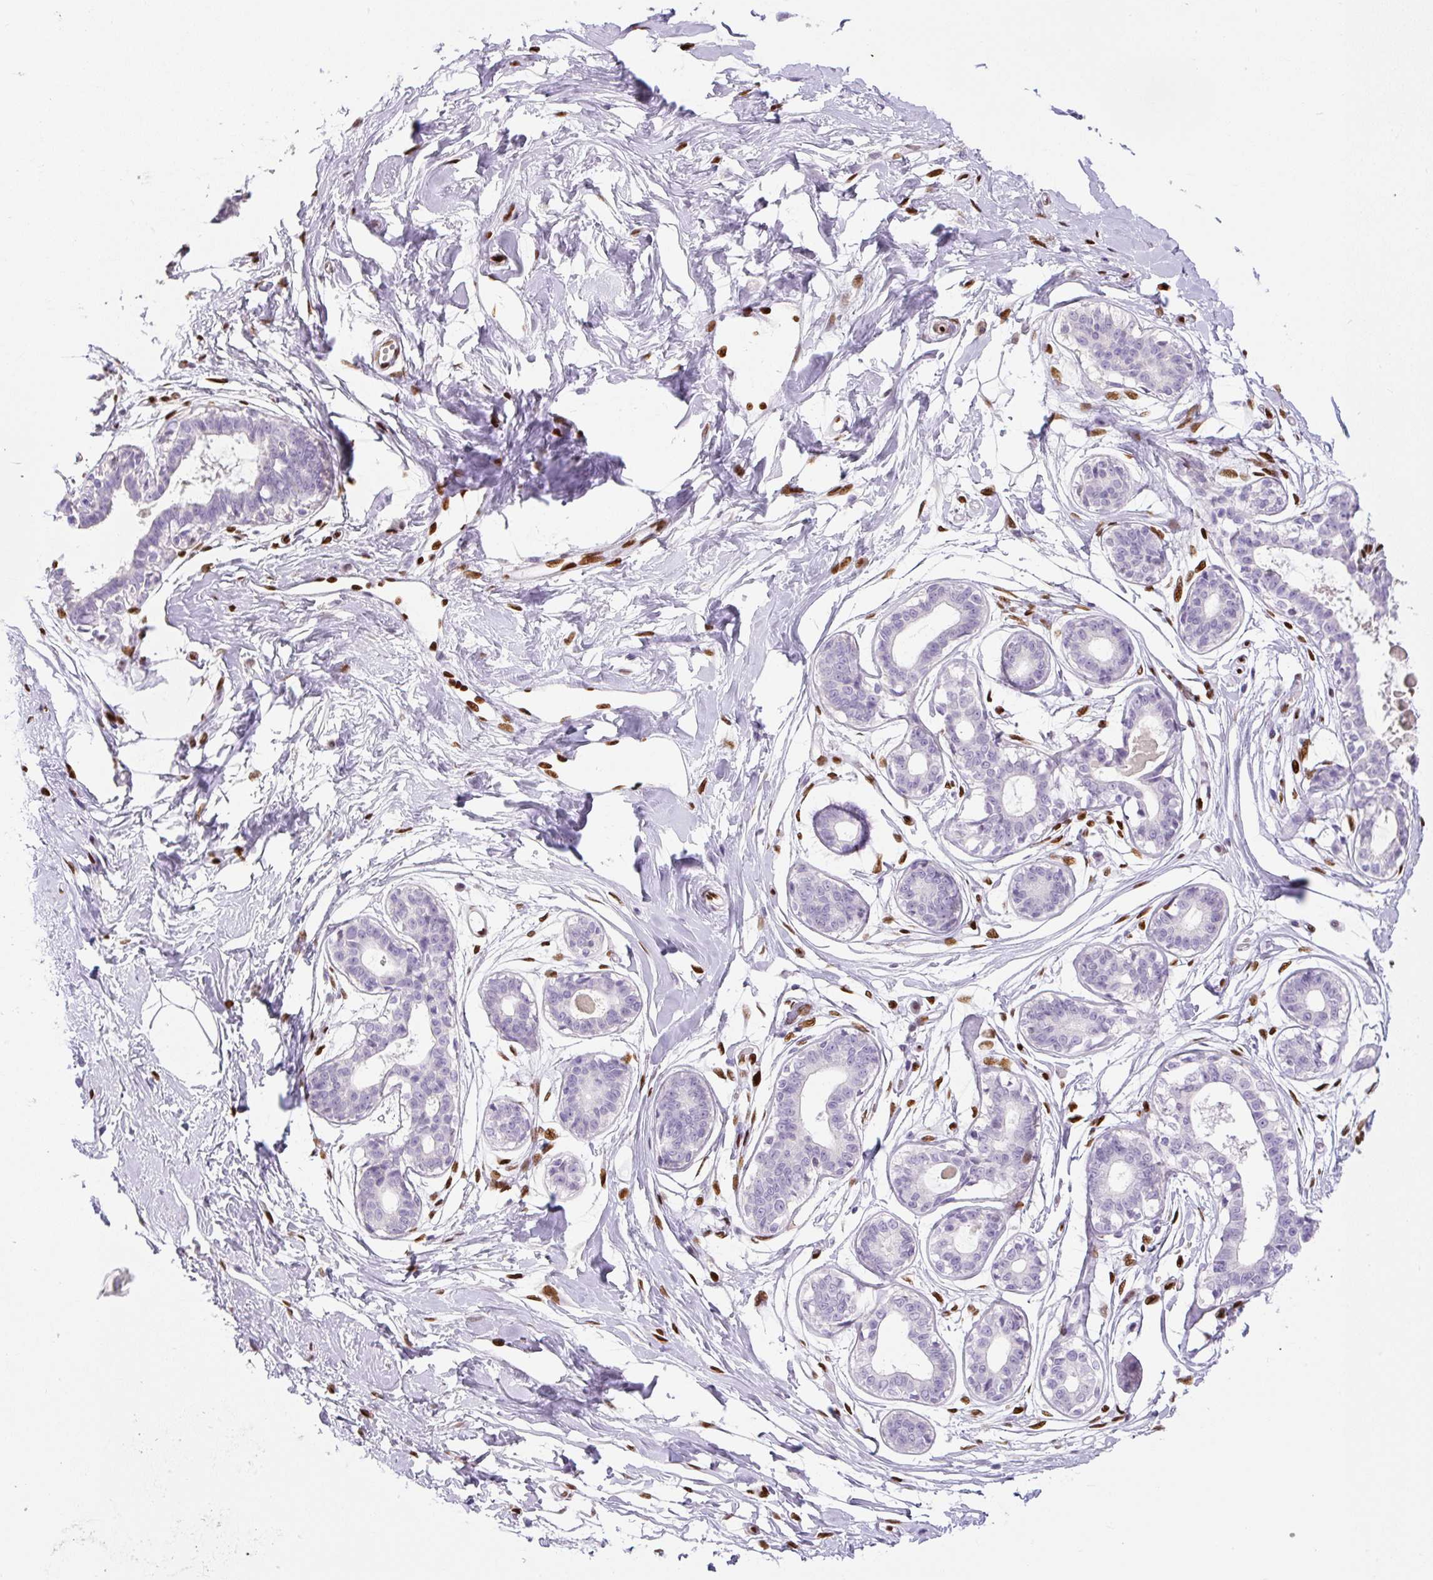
{"staining": {"intensity": "moderate", "quantity": ">75%", "location": "nuclear"}, "tissue": "breast", "cell_type": "Adipocytes", "image_type": "normal", "snomed": [{"axis": "morphology", "description": "Normal tissue, NOS"}, {"axis": "topography", "description": "Breast"}], "caption": "Protein expression by IHC reveals moderate nuclear expression in about >75% of adipocytes in benign breast.", "gene": "ZEB1", "patient": {"sex": "female", "age": 45}}